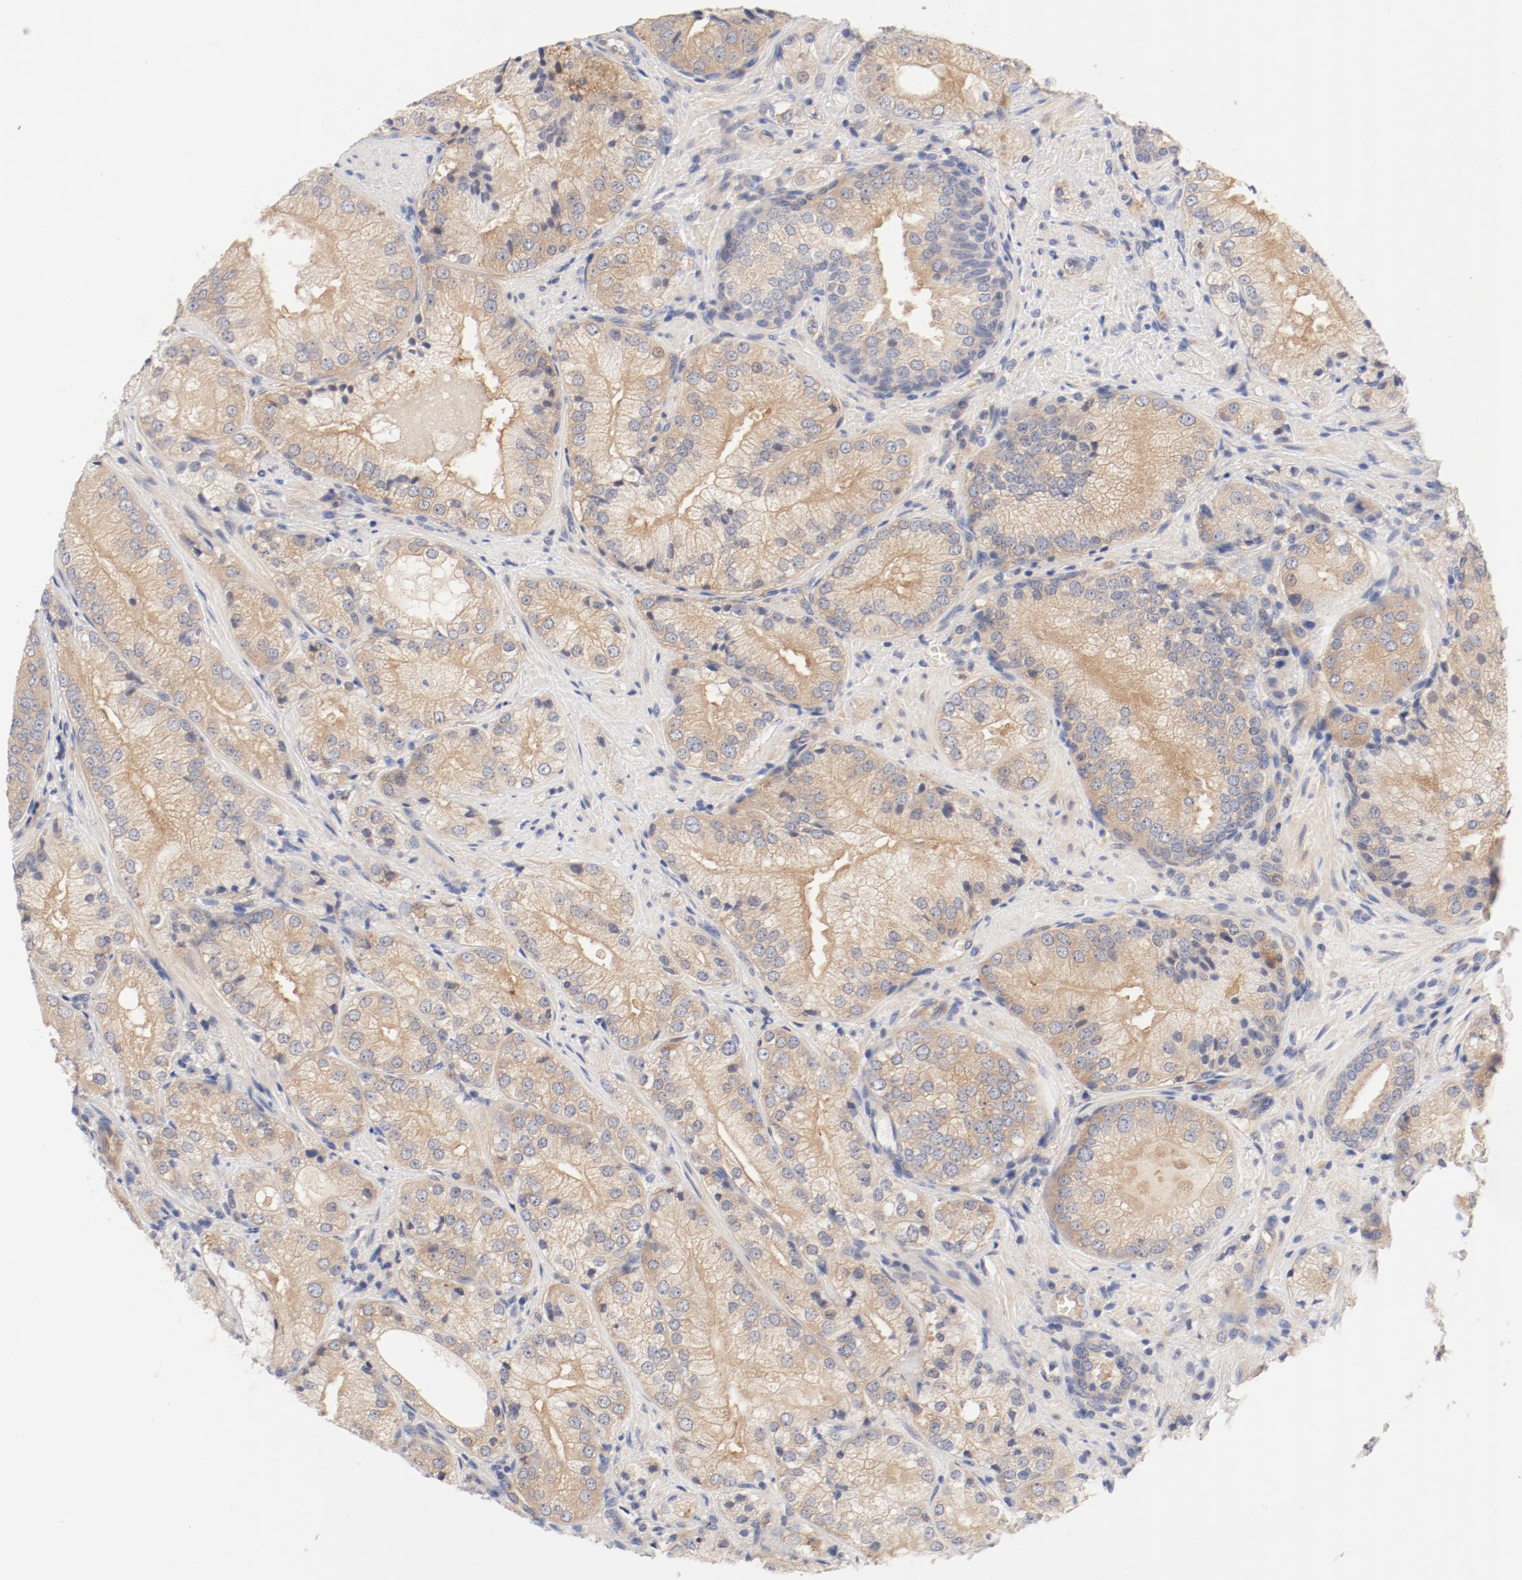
{"staining": {"intensity": "moderate", "quantity": "25%-75%", "location": "cytoplasmic/membranous"}, "tissue": "prostate cancer", "cell_type": "Tumor cells", "image_type": "cancer", "snomed": [{"axis": "morphology", "description": "Adenocarcinoma, Low grade"}, {"axis": "topography", "description": "Prostate"}], "caption": "There is medium levels of moderate cytoplasmic/membranous expression in tumor cells of adenocarcinoma (low-grade) (prostate), as demonstrated by immunohistochemical staining (brown color).", "gene": "DYNC1H1", "patient": {"sex": "male", "age": 60}}